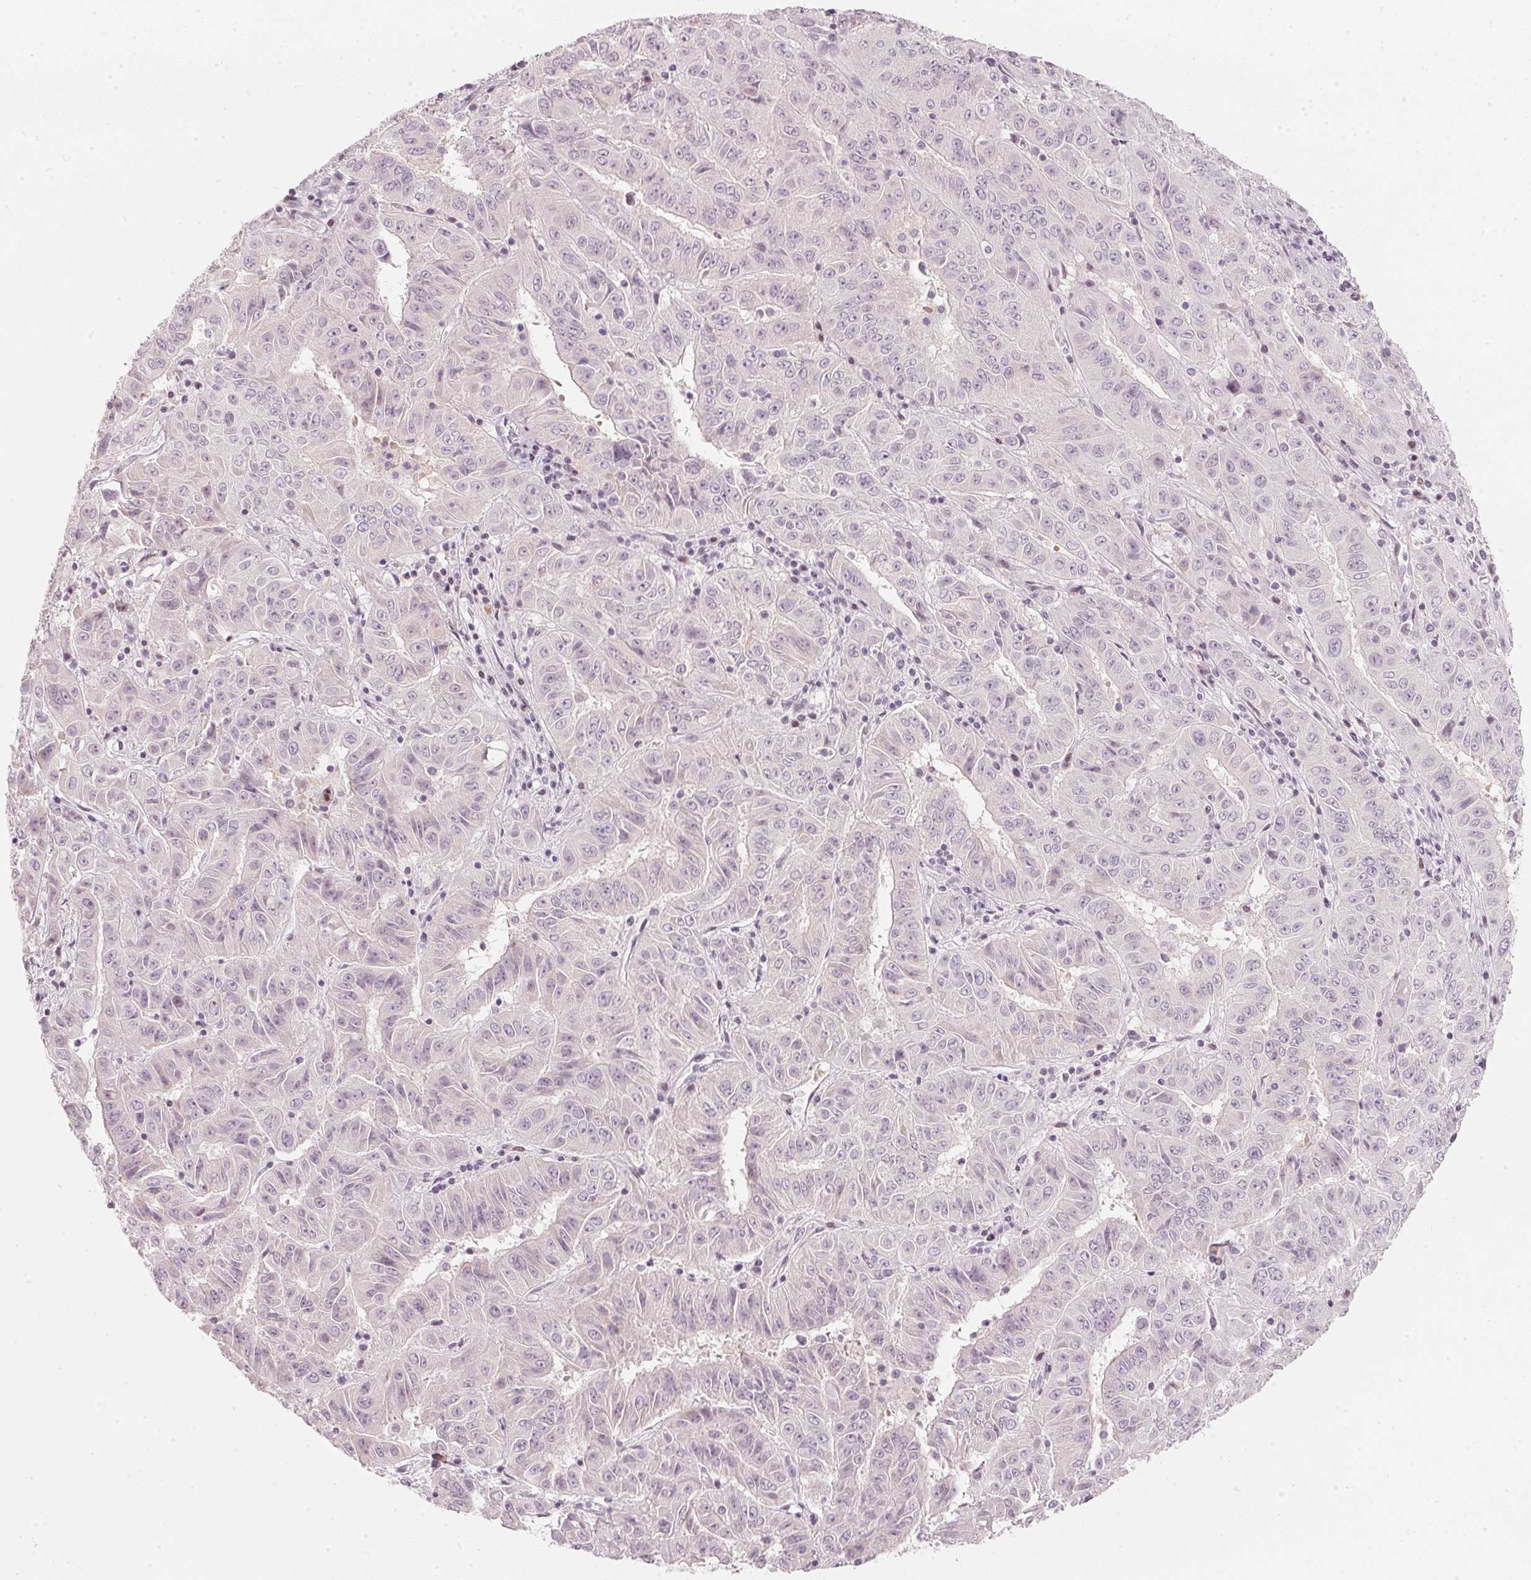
{"staining": {"intensity": "negative", "quantity": "none", "location": "none"}, "tissue": "pancreatic cancer", "cell_type": "Tumor cells", "image_type": "cancer", "snomed": [{"axis": "morphology", "description": "Adenocarcinoma, NOS"}, {"axis": "topography", "description": "Pancreas"}], "caption": "Immunohistochemical staining of human pancreatic cancer shows no significant positivity in tumor cells. (DAB IHC visualized using brightfield microscopy, high magnification).", "gene": "SFRP4", "patient": {"sex": "male", "age": 63}}